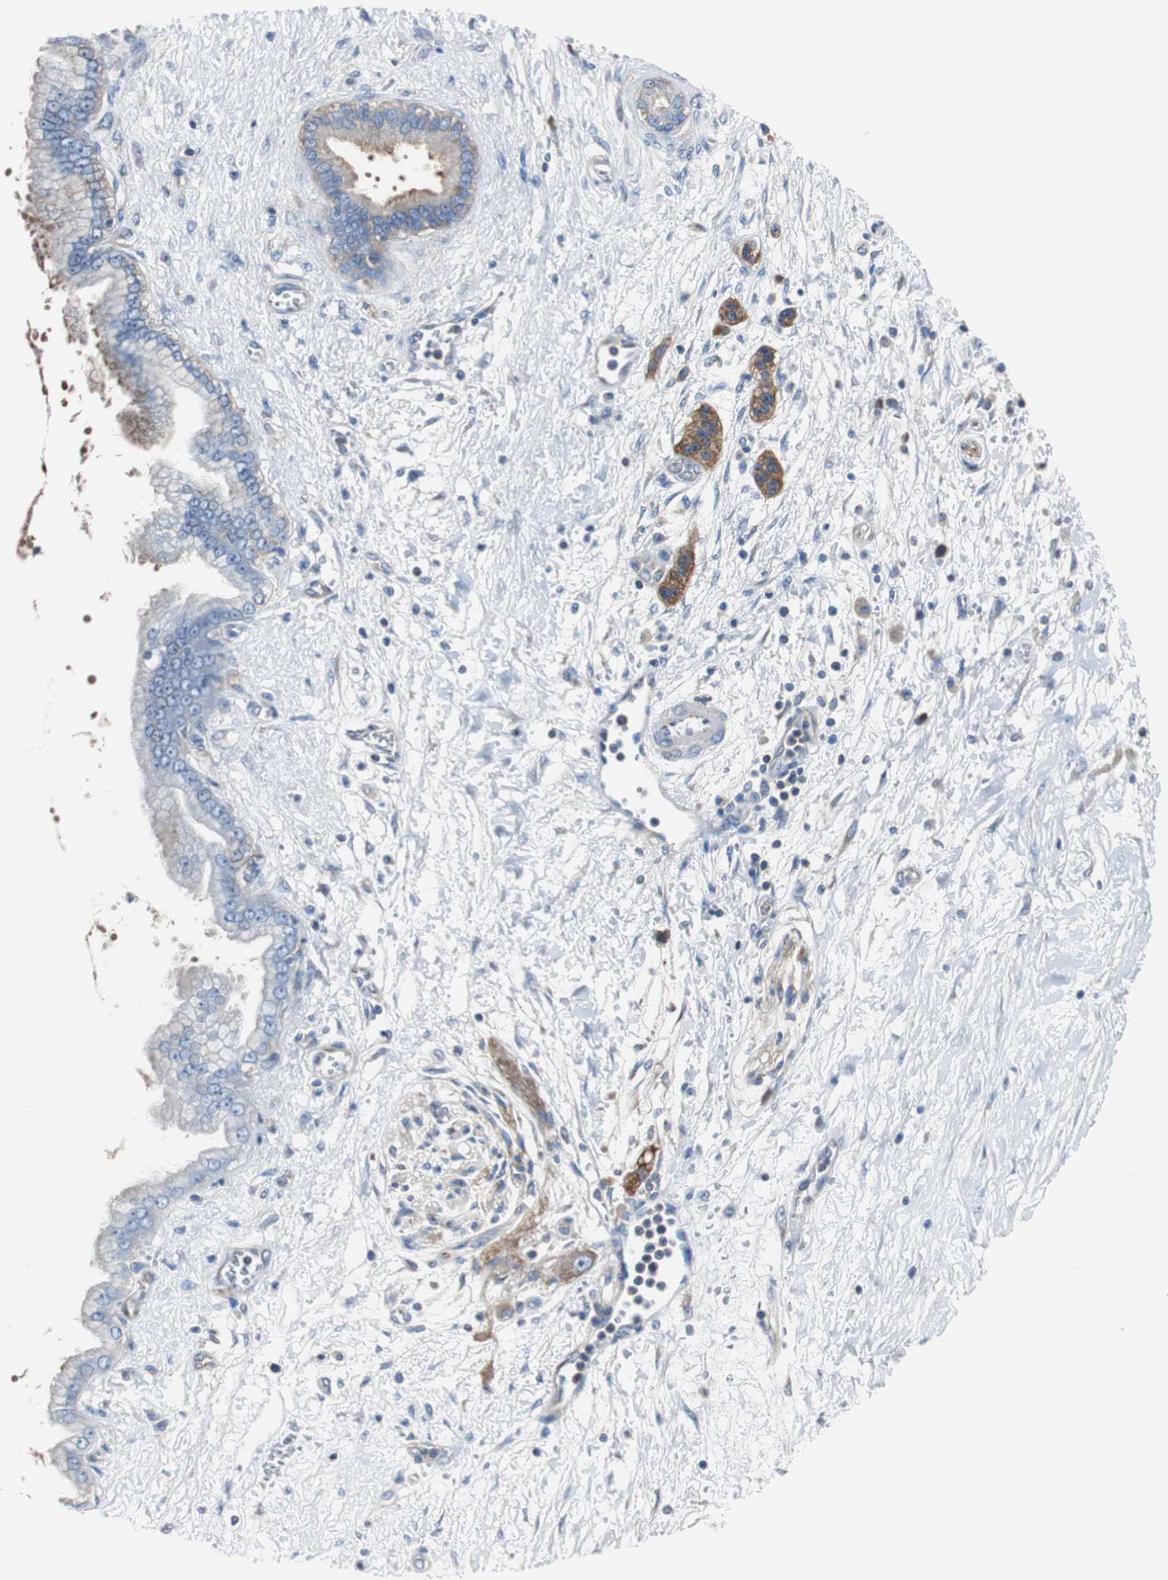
{"staining": {"intensity": "weak", "quantity": "25%-75%", "location": "cytoplasmic/membranous"}, "tissue": "pancreatic cancer", "cell_type": "Tumor cells", "image_type": "cancer", "snomed": [{"axis": "morphology", "description": "Adenocarcinoma, NOS"}, {"axis": "topography", "description": "Pancreas"}], "caption": "Immunohistochemistry (IHC) histopathology image of neoplastic tissue: adenocarcinoma (pancreatic) stained using immunohistochemistry (IHC) exhibits low levels of weak protein expression localized specifically in the cytoplasmic/membranous of tumor cells, appearing as a cytoplasmic/membranous brown color.", "gene": "BRAF", "patient": {"sex": "male", "age": 59}}